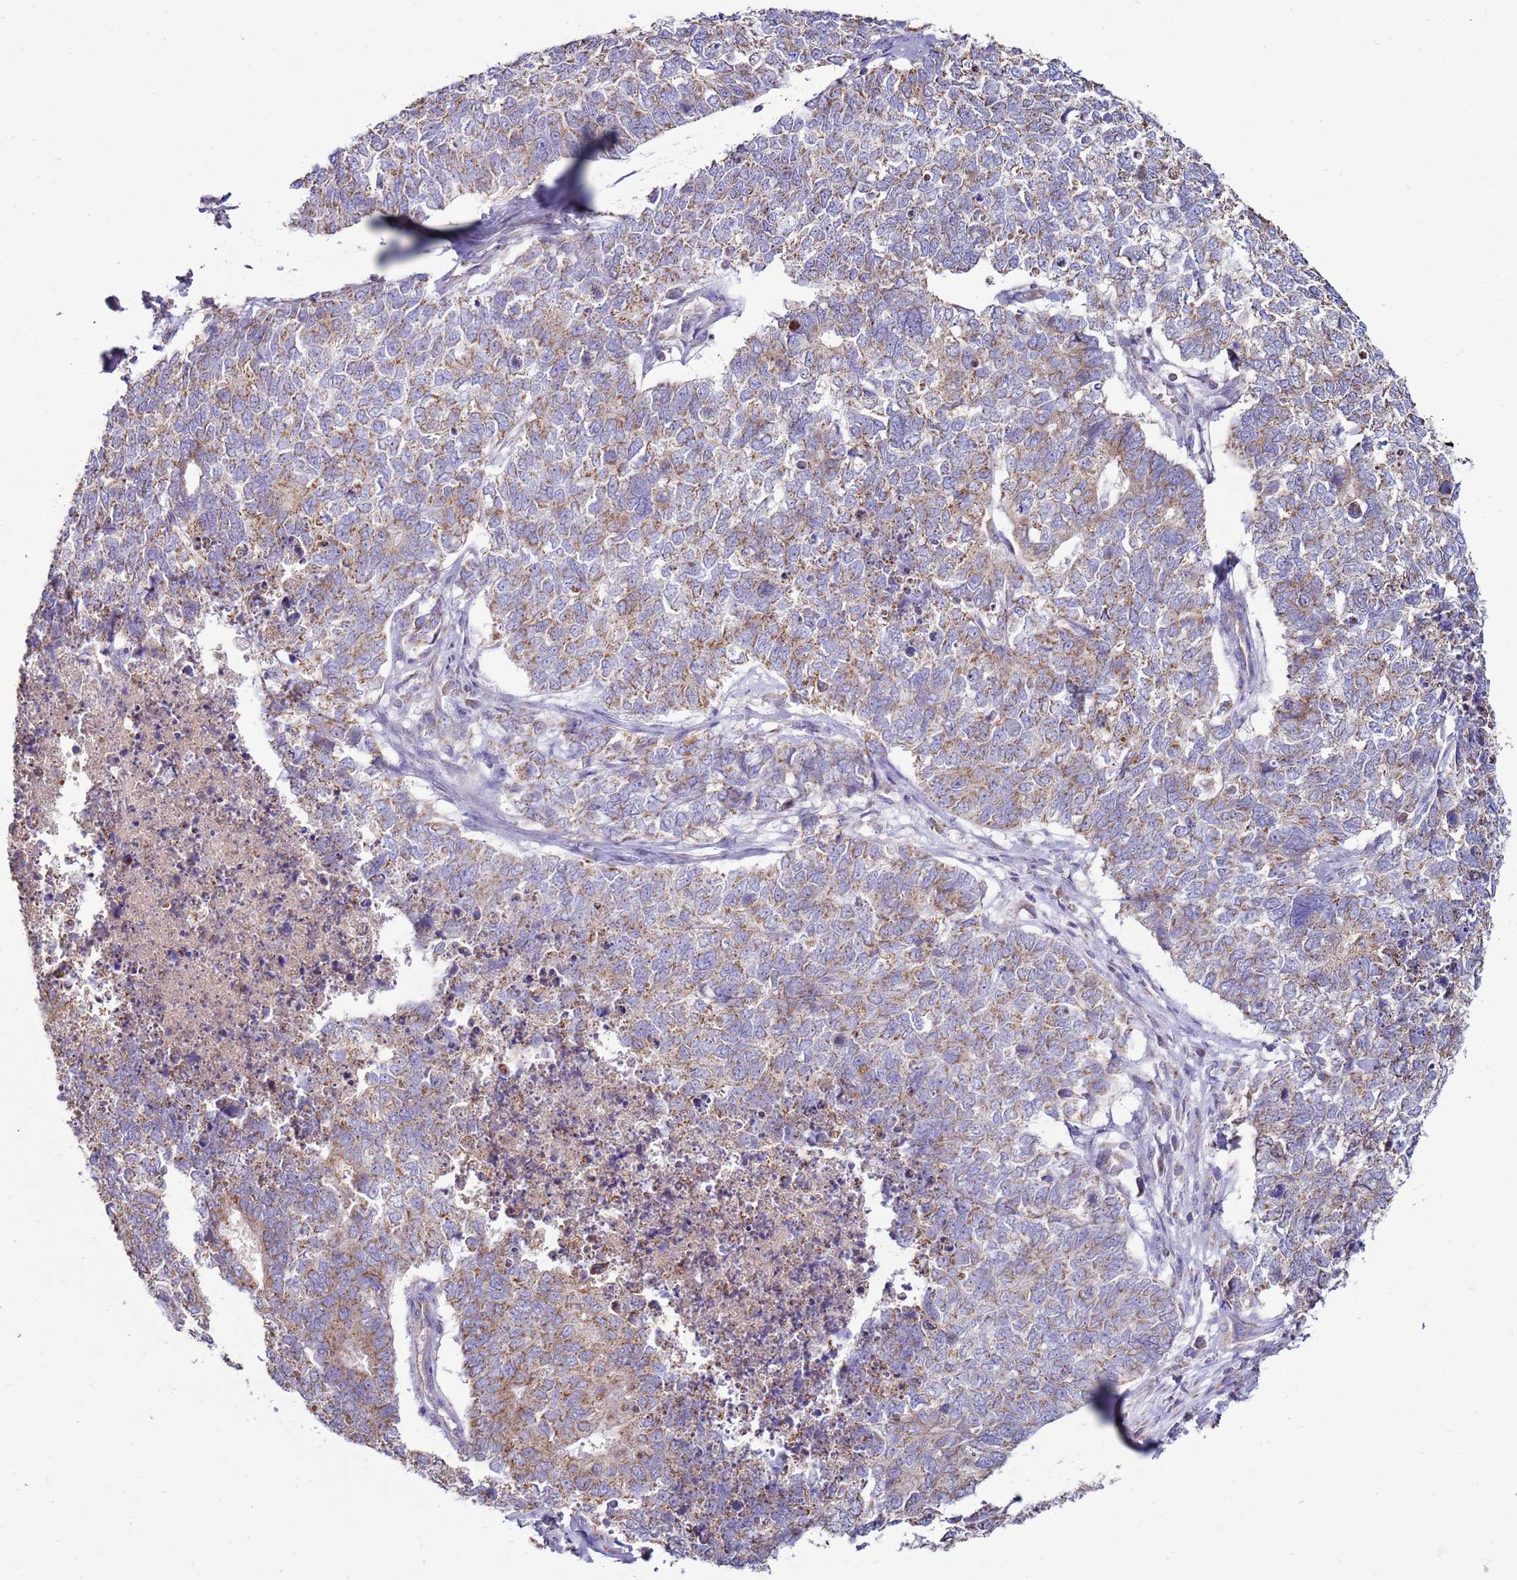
{"staining": {"intensity": "weak", "quantity": ">75%", "location": "cytoplasmic/membranous"}, "tissue": "cervical cancer", "cell_type": "Tumor cells", "image_type": "cancer", "snomed": [{"axis": "morphology", "description": "Squamous cell carcinoma, NOS"}, {"axis": "topography", "description": "Cervix"}], "caption": "A brown stain shows weak cytoplasmic/membranous positivity of a protein in human cervical cancer tumor cells.", "gene": "TRAPPC4", "patient": {"sex": "female", "age": 63}}